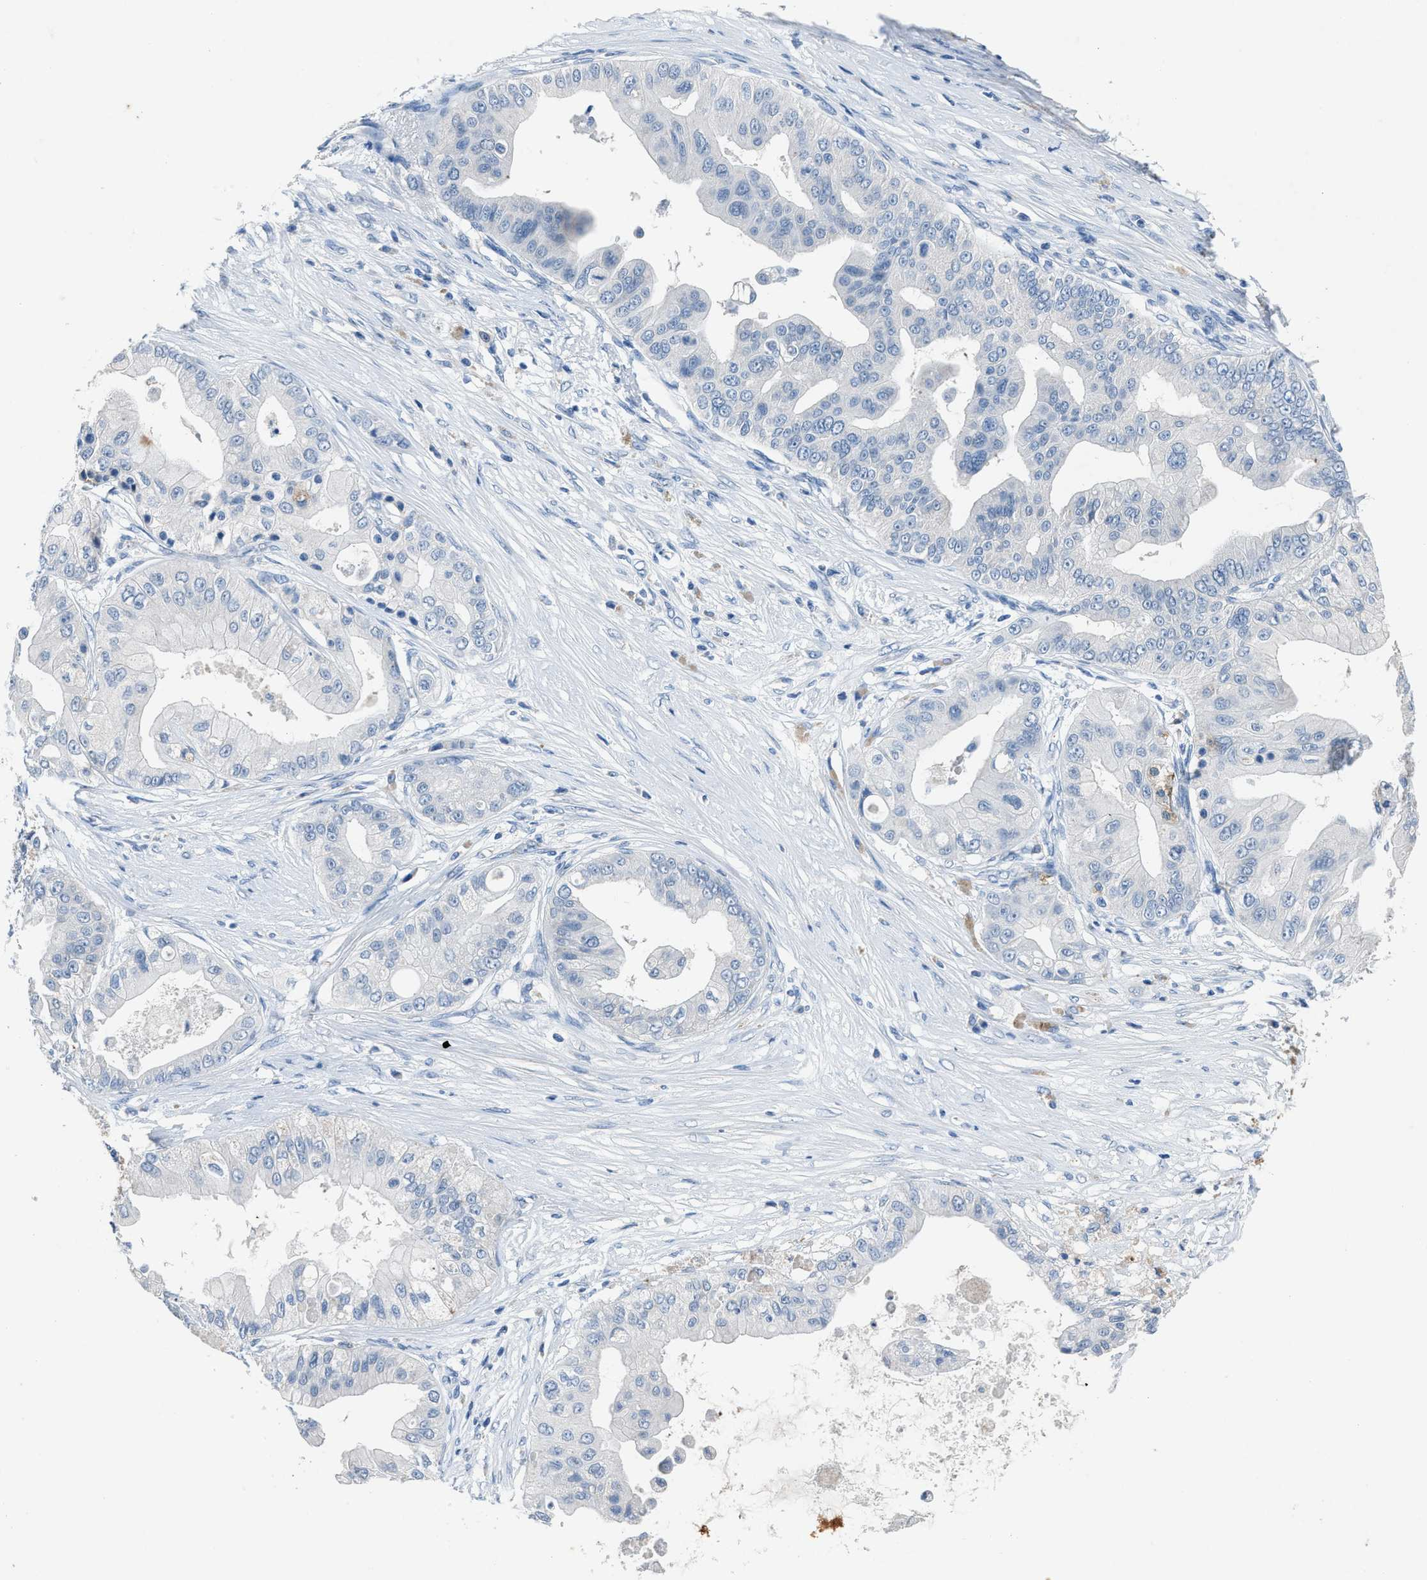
{"staining": {"intensity": "negative", "quantity": "none", "location": "none"}, "tissue": "pancreatic cancer", "cell_type": "Tumor cells", "image_type": "cancer", "snomed": [{"axis": "morphology", "description": "Adenocarcinoma, NOS"}, {"axis": "topography", "description": "Pancreas"}], "caption": "The histopathology image reveals no significant expression in tumor cells of pancreatic cancer (adenocarcinoma).", "gene": "ADAM2", "patient": {"sex": "female", "age": 75}}